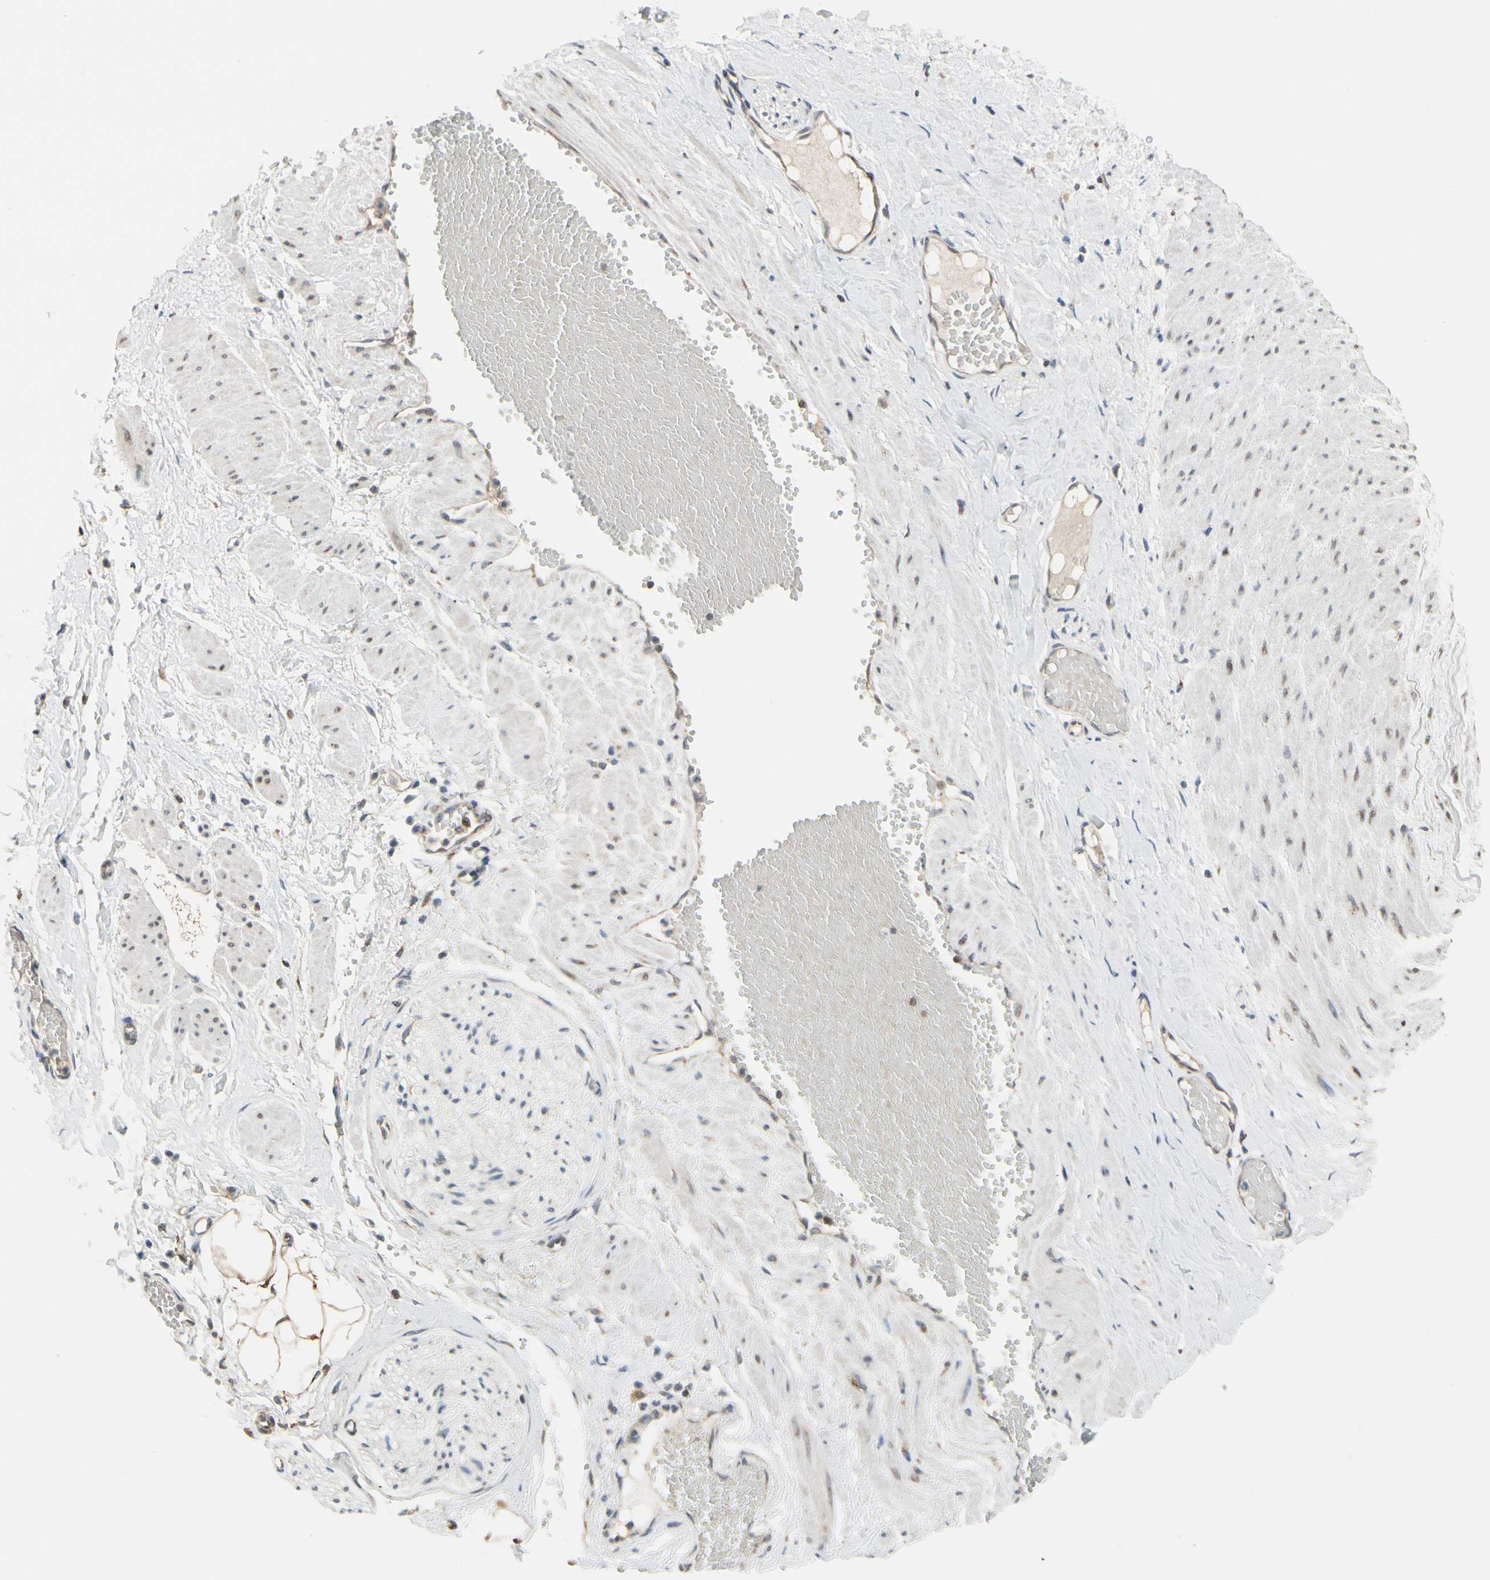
{"staining": {"intensity": "moderate", "quantity": ">75%", "location": "cytoplasmic/membranous"}, "tissue": "adipose tissue", "cell_type": "Adipocytes", "image_type": "normal", "snomed": [{"axis": "morphology", "description": "Normal tissue, NOS"}, {"axis": "topography", "description": "Soft tissue"}, {"axis": "topography", "description": "Vascular tissue"}], "caption": "A brown stain labels moderate cytoplasmic/membranous staining of a protein in adipocytes of normal human adipose tissue.", "gene": "RPN2", "patient": {"sex": "female", "age": 35}}